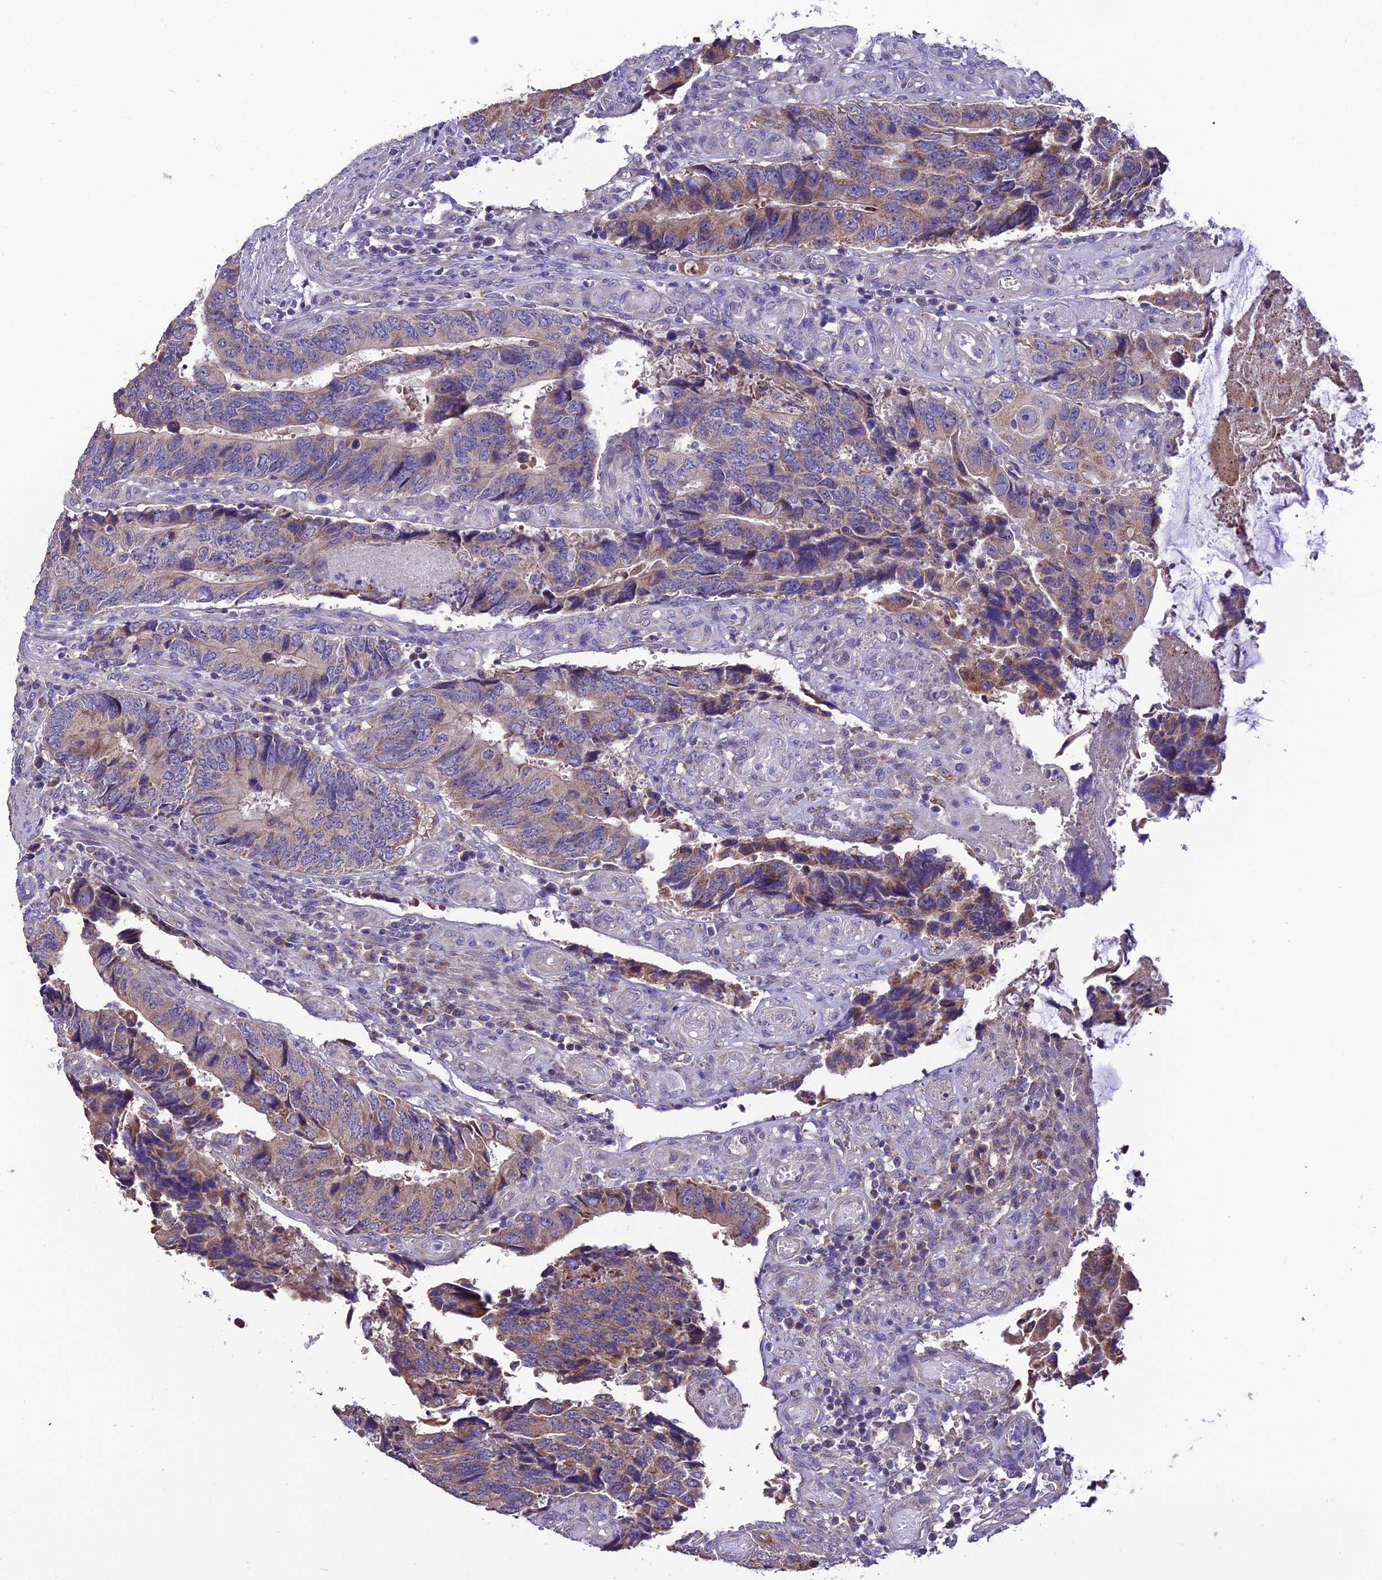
{"staining": {"intensity": "moderate", "quantity": "25%-75%", "location": "cytoplasmic/membranous"}, "tissue": "colorectal cancer", "cell_type": "Tumor cells", "image_type": "cancer", "snomed": [{"axis": "morphology", "description": "Adenocarcinoma, NOS"}, {"axis": "topography", "description": "Colon"}], "caption": "IHC staining of colorectal cancer (adenocarcinoma), which demonstrates medium levels of moderate cytoplasmic/membranous positivity in about 25%-75% of tumor cells indicating moderate cytoplasmic/membranous protein positivity. The staining was performed using DAB (brown) for protein detection and nuclei were counterstained in hematoxylin (blue).", "gene": "HOGA1", "patient": {"sex": "male", "age": 87}}